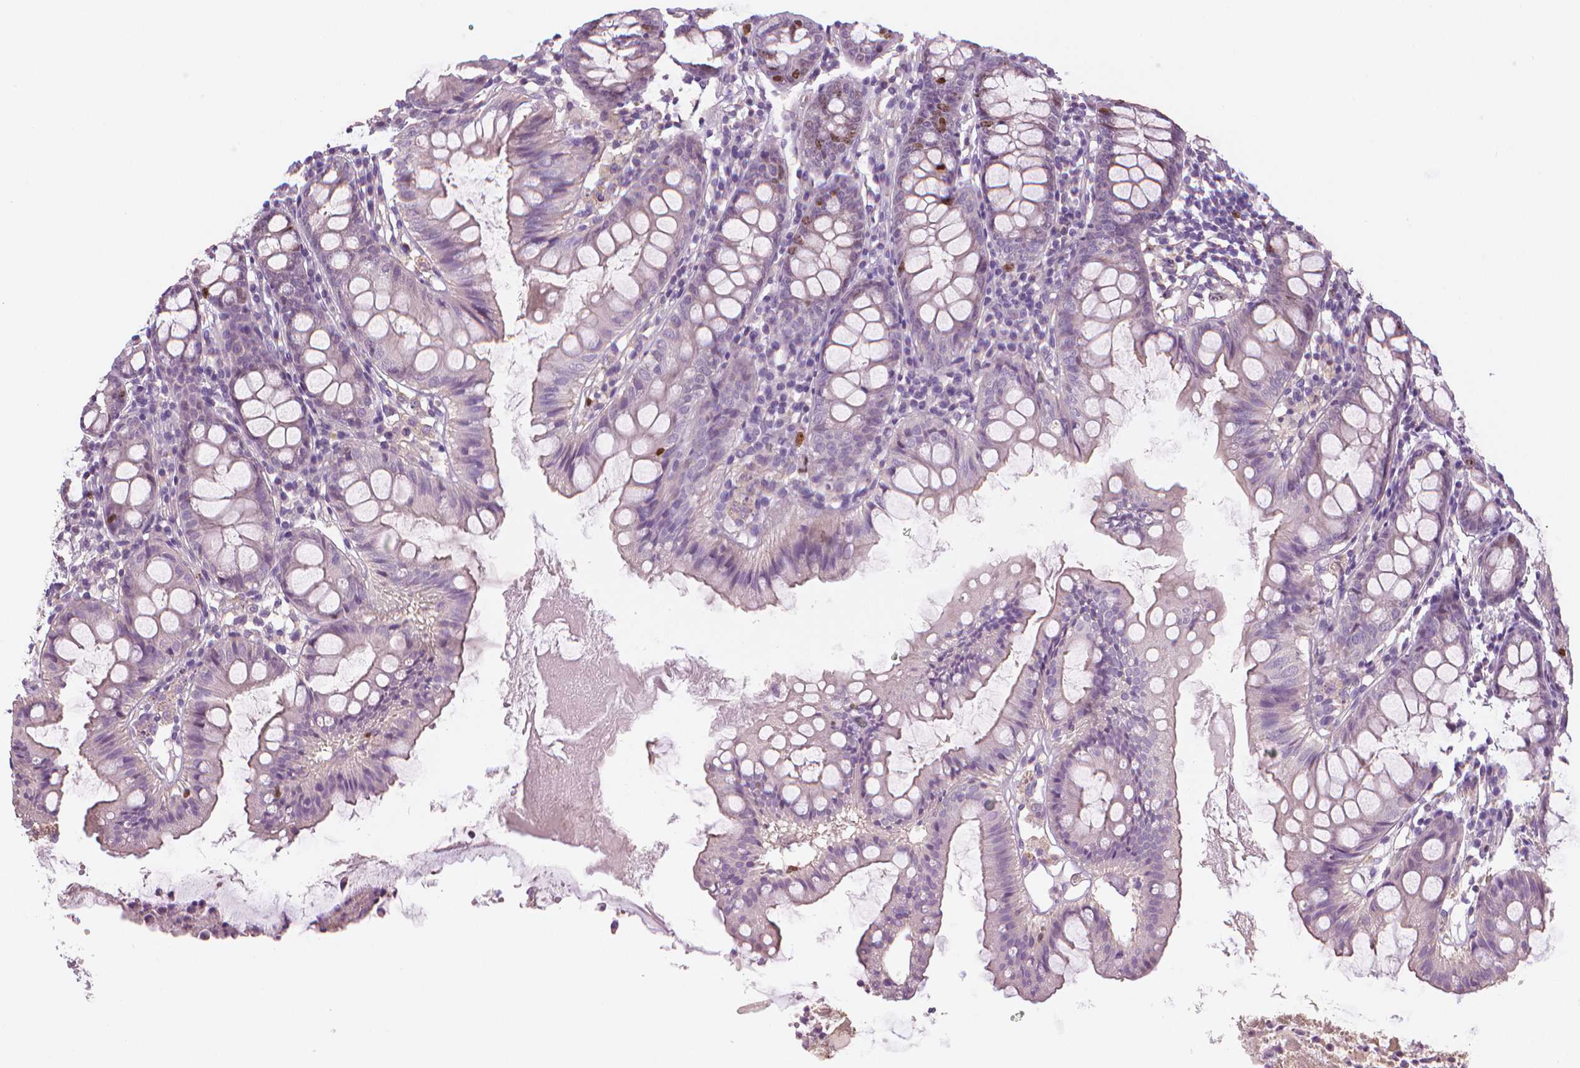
{"staining": {"intensity": "negative", "quantity": "none", "location": "none"}, "tissue": "colon", "cell_type": "Endothelial cells", "image_type": "normal", "snomed": [{"axis": "morphology", "description": "Normal tissue, NOS"}, {"axis": "topography", "description": "Colon"}], "caption": "This is a photomicrograph of IHC staining of benign colon, which shows no positivity in endothelial cells.", "gene": "MKI67", "patient": {"sex": "female", "age": 84}}